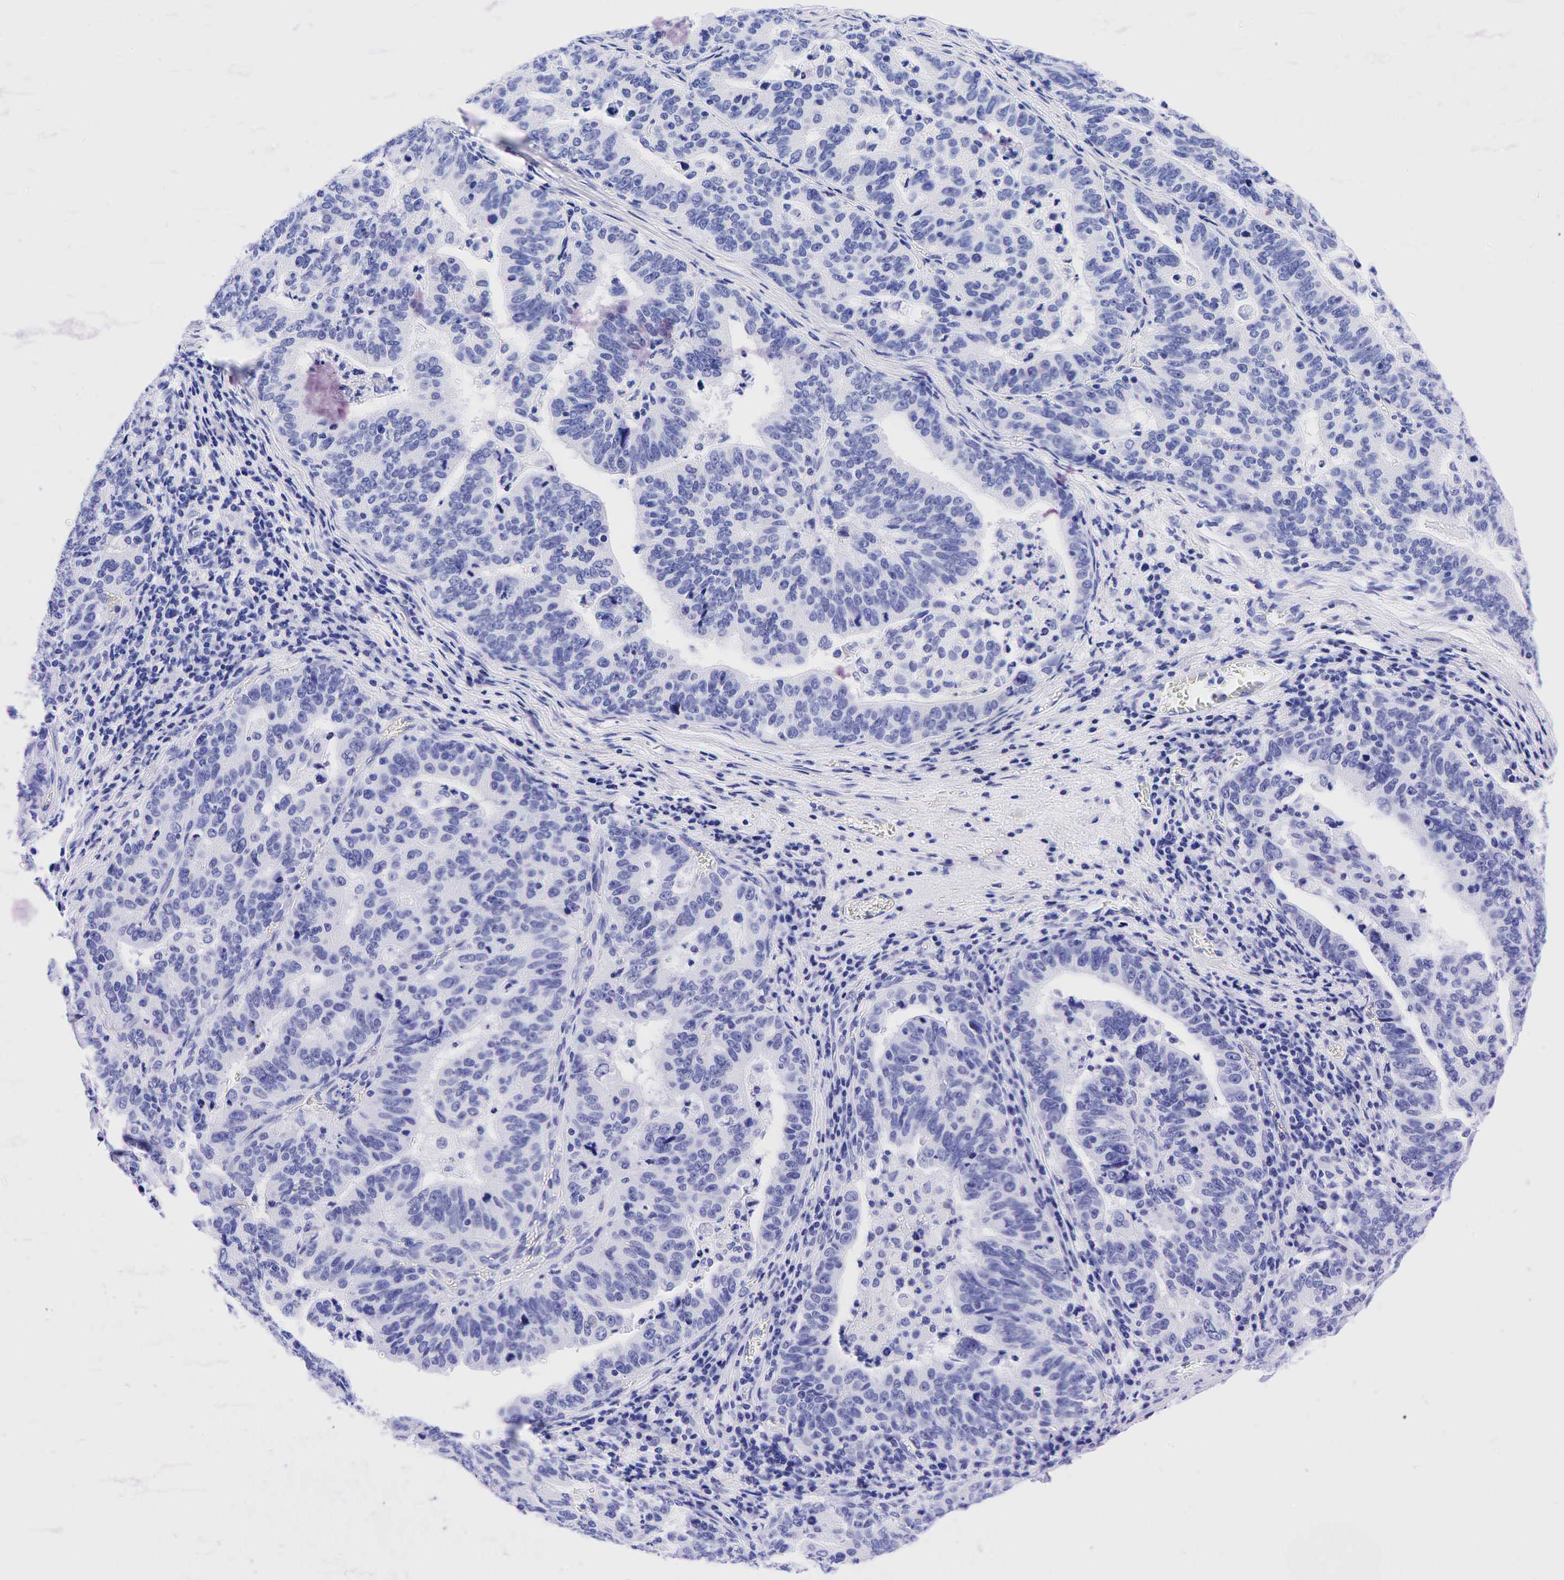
{"staining": {"intensity": "negative", "quantity": "none", "location": "none"}, "tissue": "stomach cancer", "cell_type": "Tumor cells", "image_type": "cancer", "snomed": [{"axis": "morphology", "description": "Adenocarcinoma, NOS"}, {"axis": "topography", "description": "Stomach, upper"}], "caption": "Protein analysis of adenocarcinoma (stomach) reveals no significant staining in tumor cells.", "gene": "ESR1", "patient": {"sex": "female", "age": 50}}